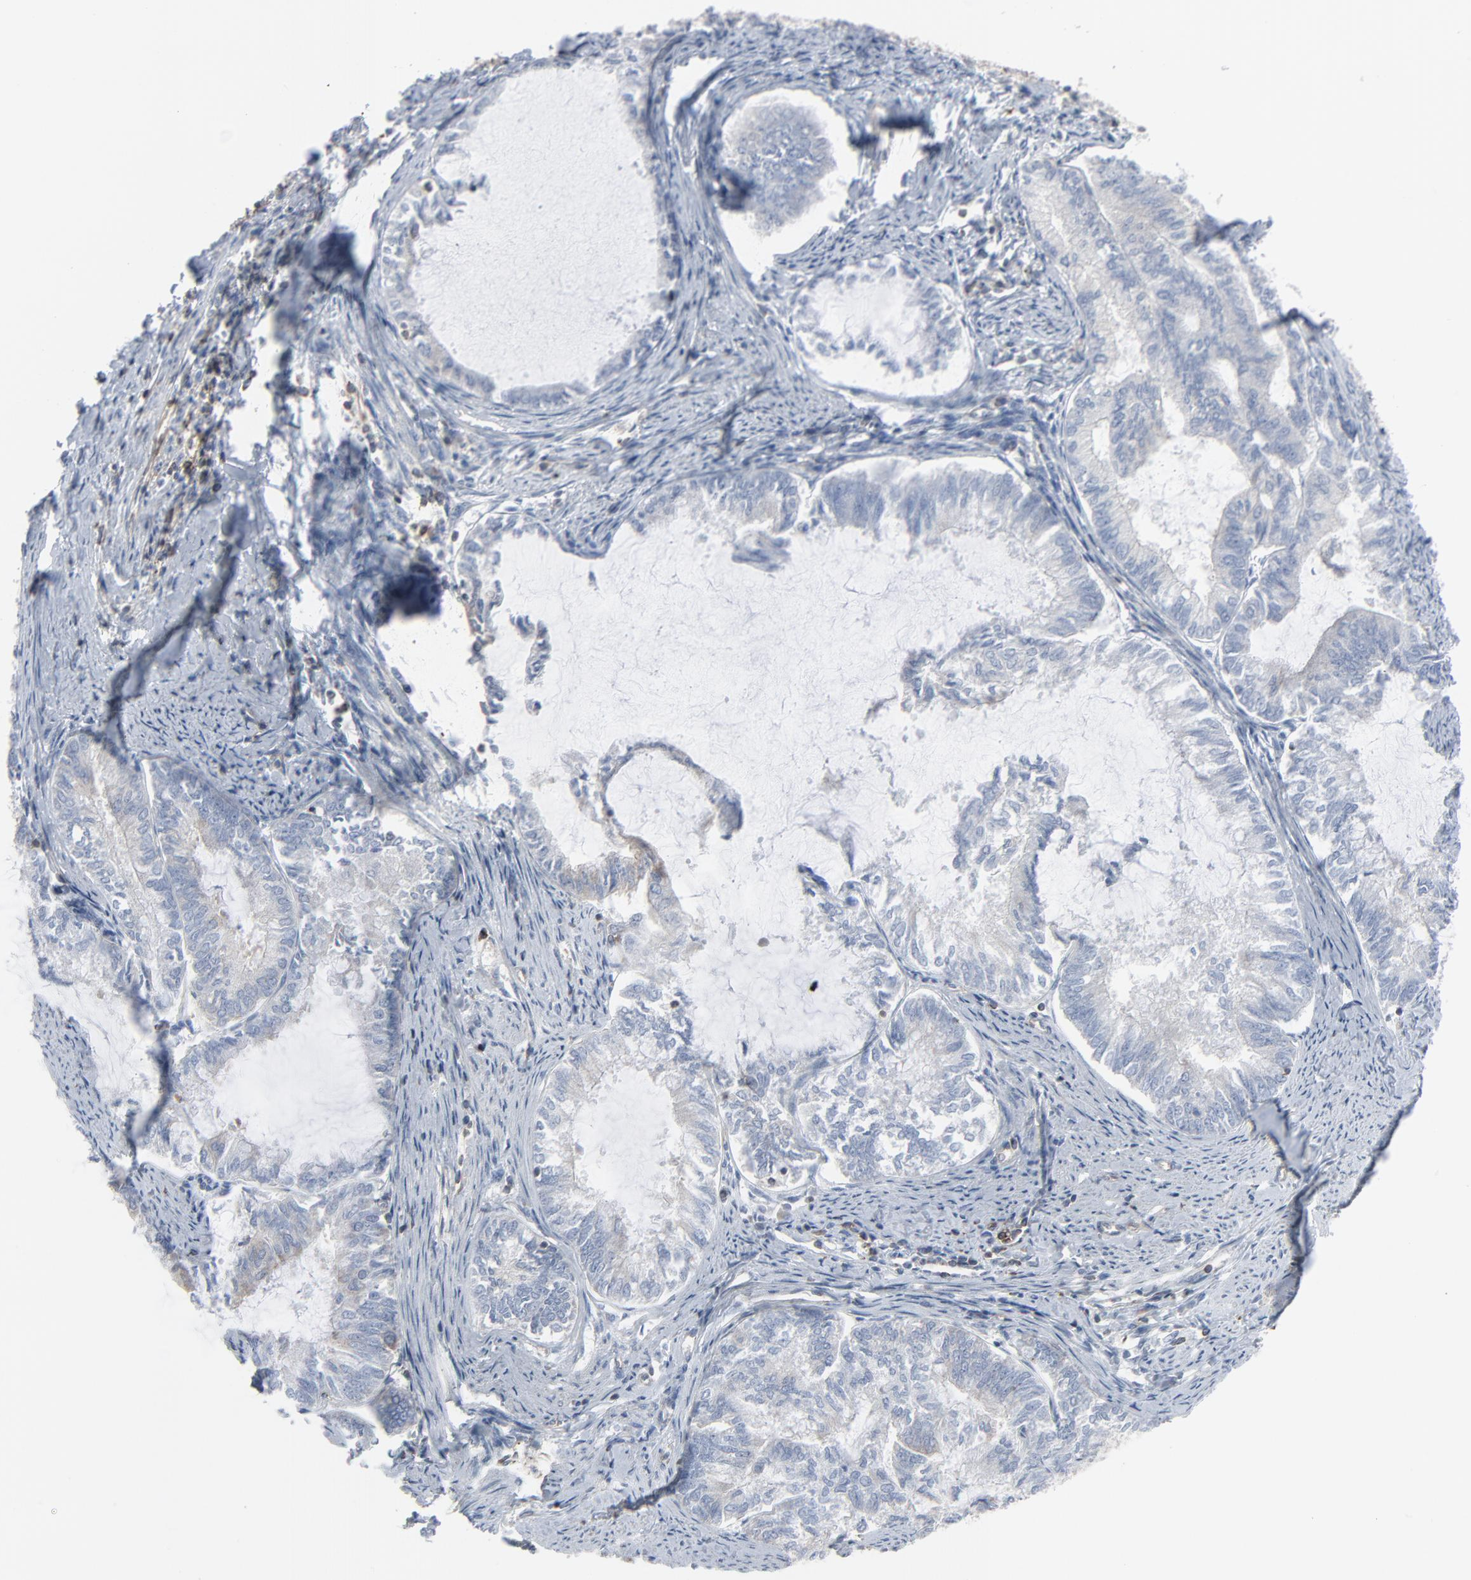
{"staining": {"intensity": "negative", "quantity": "none", "location": "none"}, "tissue": "endometrial cancer", "cell_type": "Tumor cells", "image_type": "cancer", "snomed": [{"axis": "morphology", "description": "Adenocarcinoma, NOS"}, {"axis": "topography", "description": "Endometrium"}], "caption": "This micrograph is of endometrial cancer (adenocarcinoma) stained with IHC to label a protein in brown with the nuclei are counter-stained blue. There is no expression in tumor cells.", "gene": "OPTN", "patient": {"sex": "female", "age": 86}}